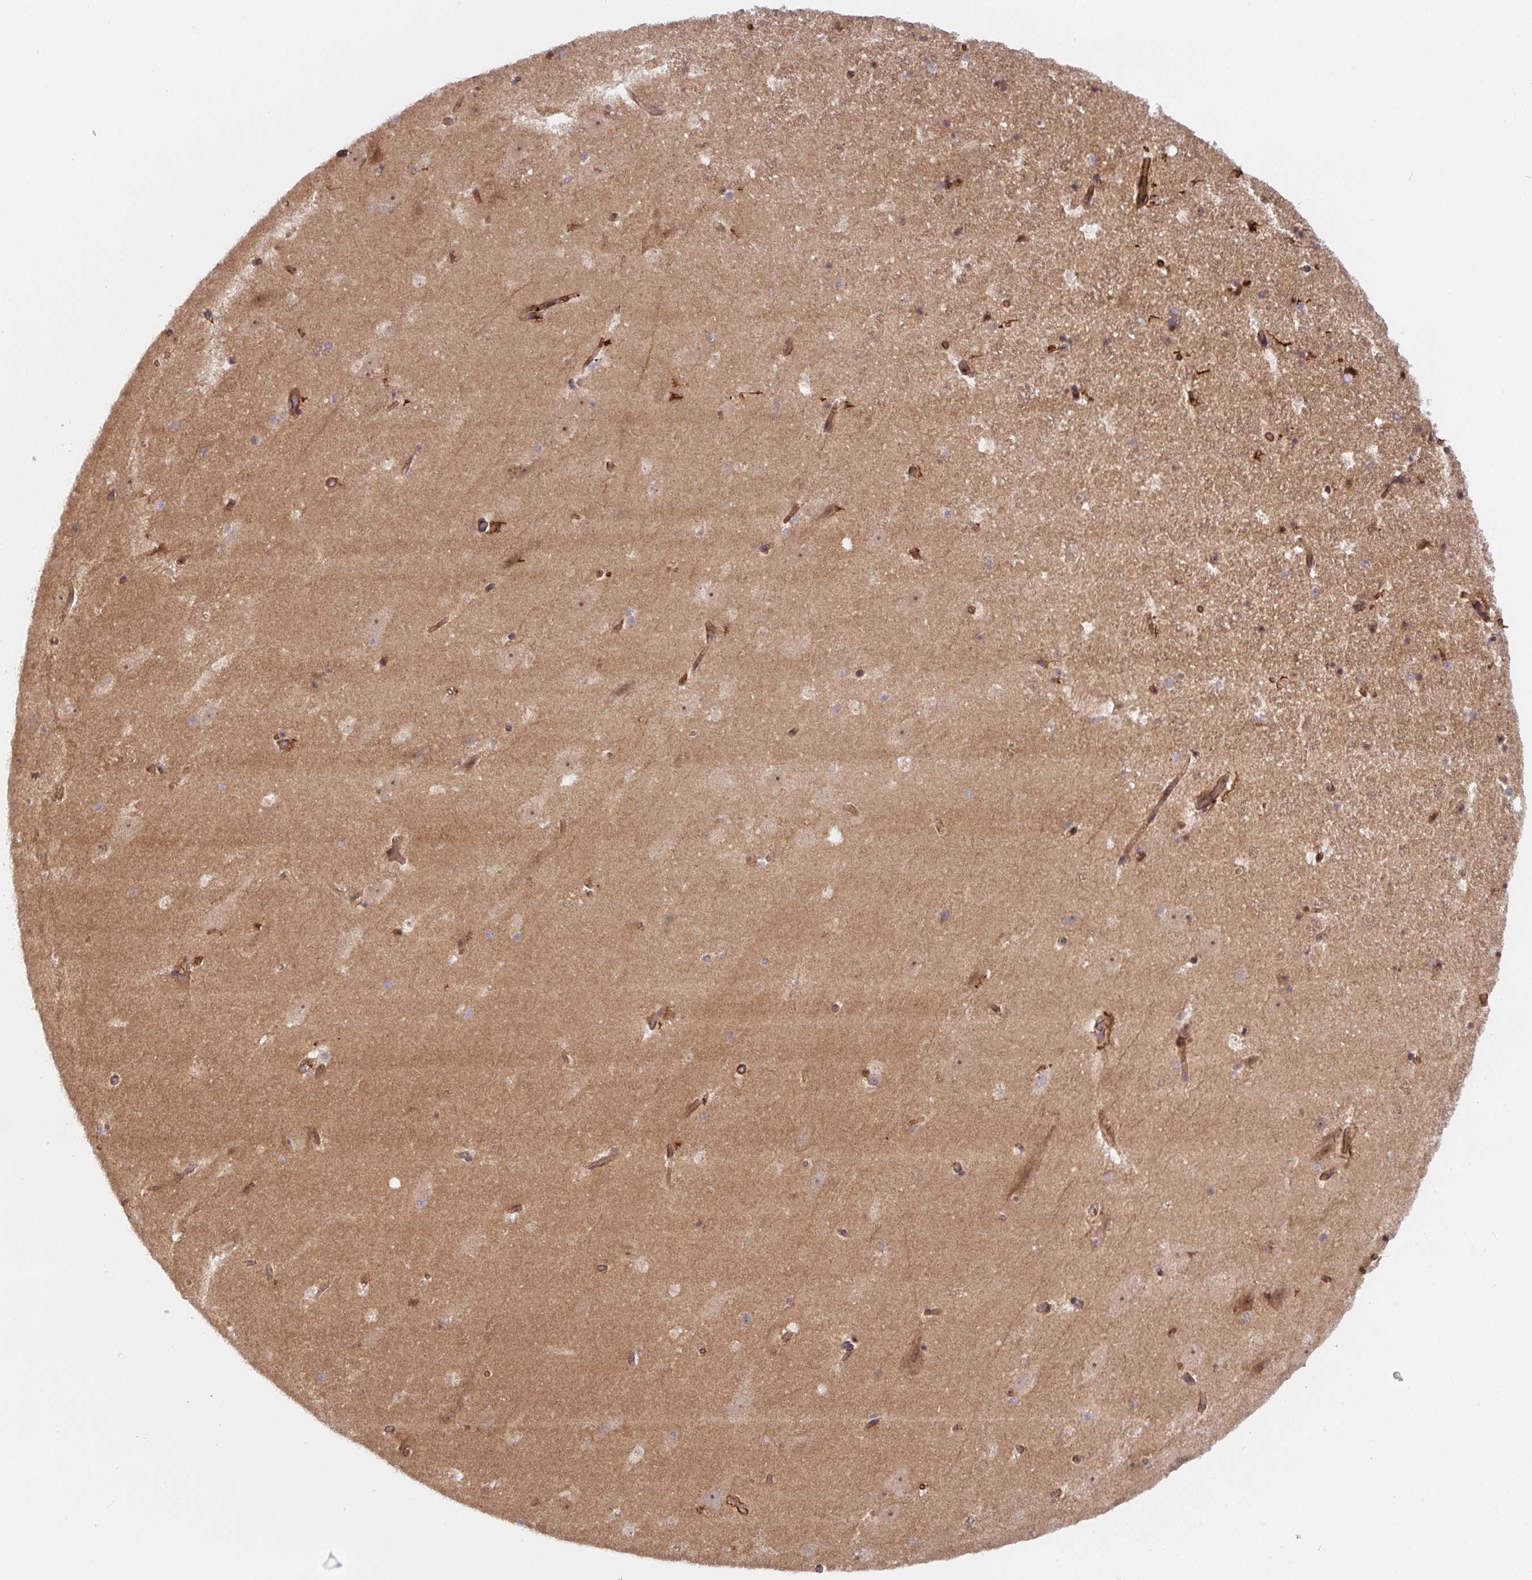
{"staining": {"intensity": "moderate", "quantity": "25%-75%", "location": "cytoplasmic/membranous"}, "tissue": "hippocampus", "cell_type": "Glial cells", "image_type": "normal", "snomed": [{"axis": "morphology", "description": "Normal tissue, NOS"}, {"axis": "topography", "description": "Hippocampus"}], "caption": "Immunohistochemical staining of benign hippocampus reveals 25%-75% levels of moderate cytoplasmic/membranous protein staining in approximately 25%-75% of glial cells. (brown staining indicates protein expression, while blue staining denotes nuclei).", "gene": "APOBEC3D", "patient": {"sex": "male", "age": 37}}